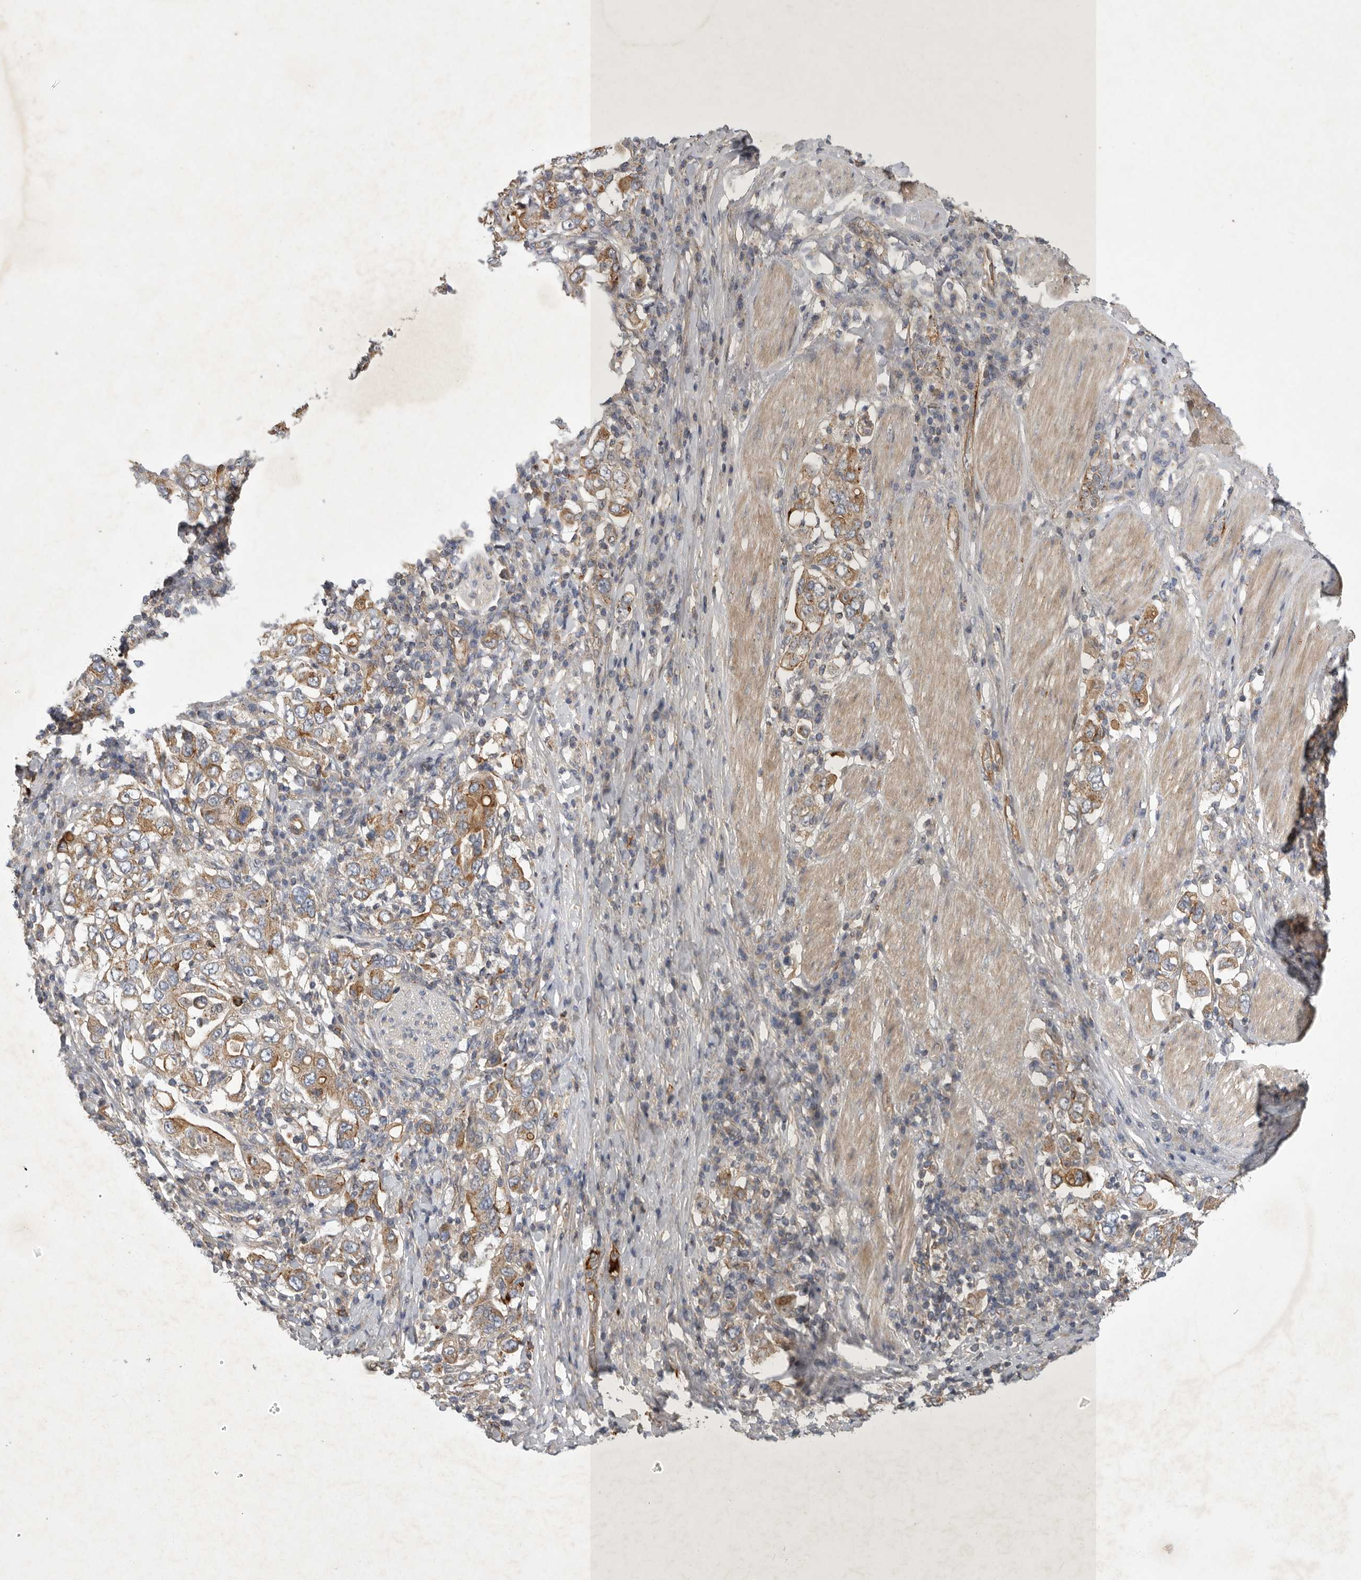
{"staining": {"intensity": "moderate", "quantity": ">75%", "location": "cytoplasmic/membranous"}, "tissue": "stomach cancer", "cell_type": "Tumor cells", "image_type": "cancer", "snomed": [{"axis": "morphology", "description": "Adenocarcinoma, NOS"}, {"axis": "topography", "description": "Stomach, upper"}], "caption": "Tumor cells demonstrate medium levels of moderate cytoplasmic/membranous positivity in about >75% of cells in stomach cancer. Ihc stains the protein of interest in brown and the nuclei are stained blue.", "gene": "MLPH", "patient": {"sex": "male", "age": 62}}